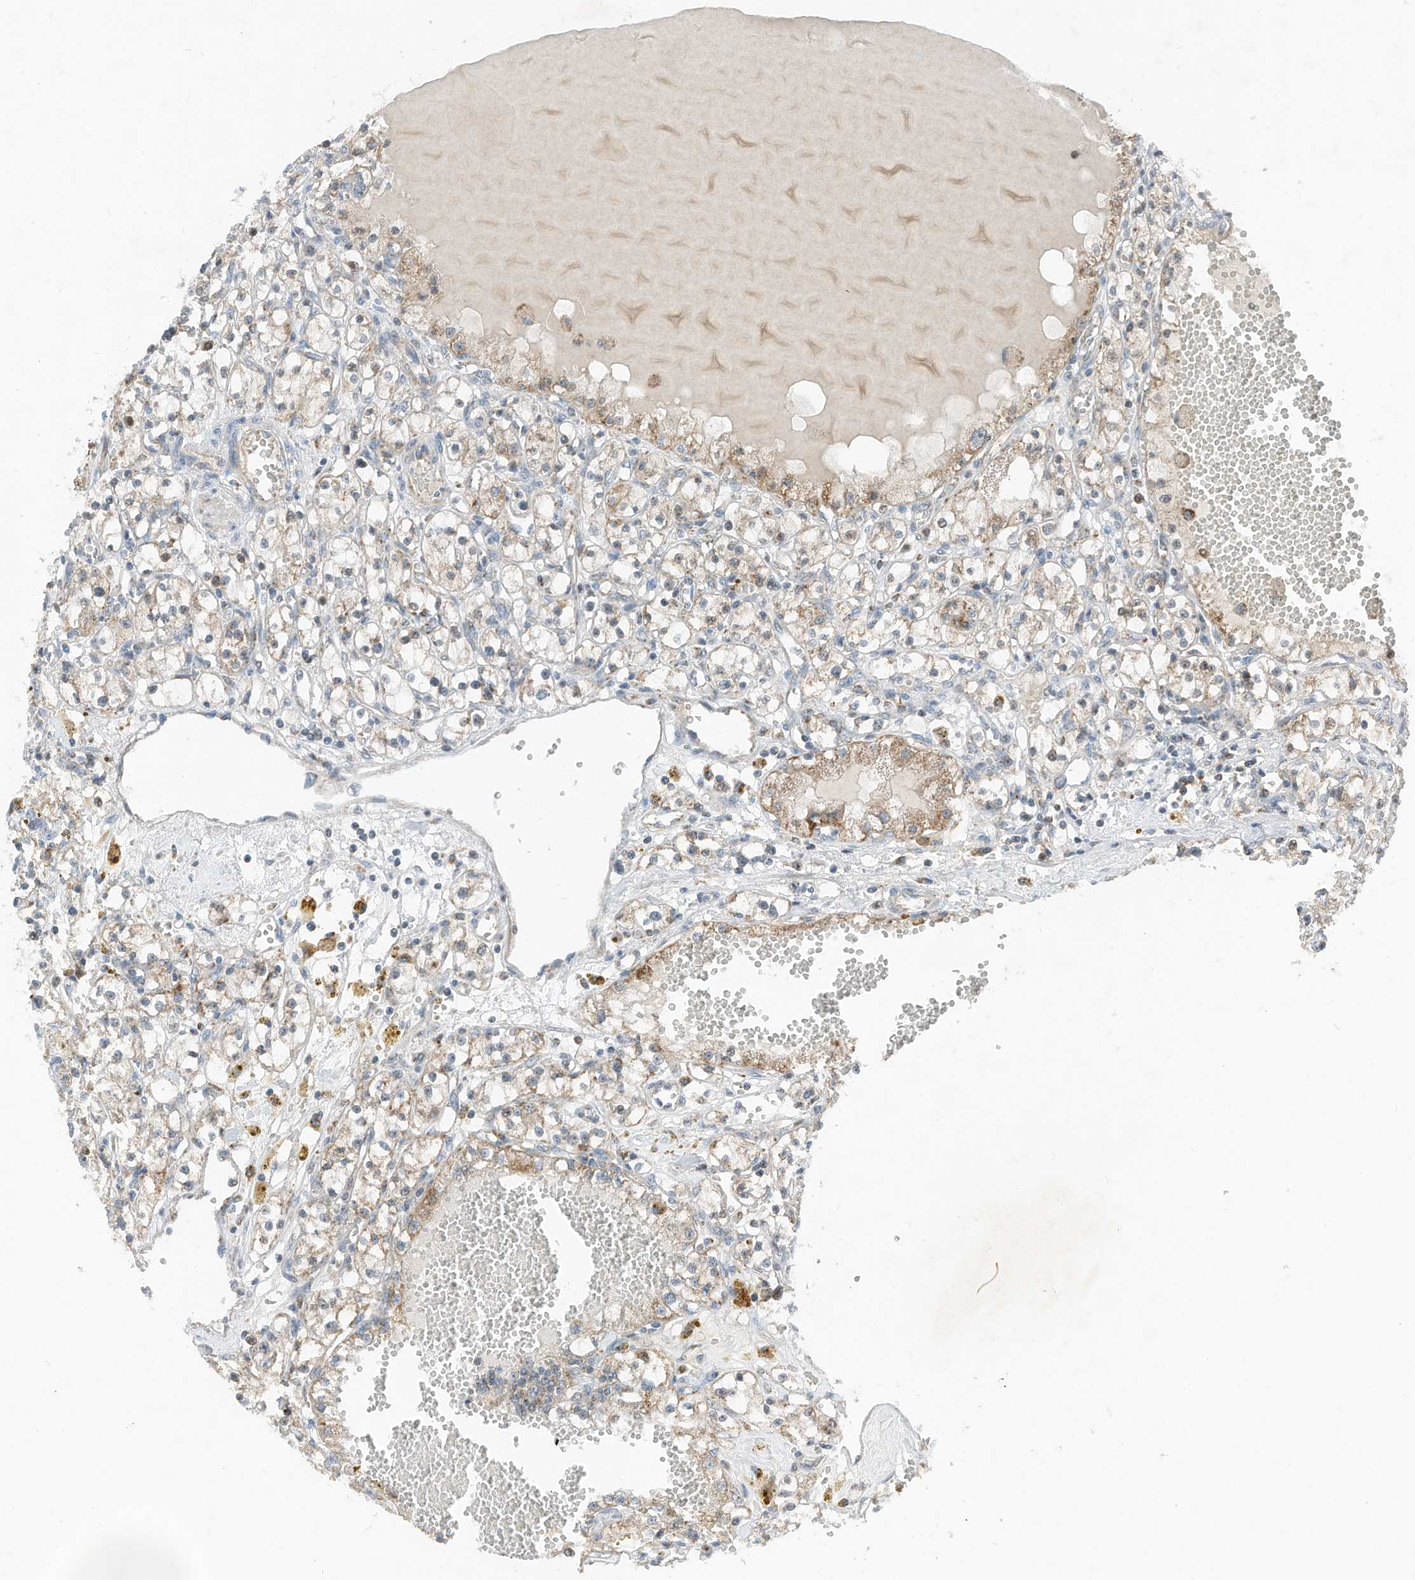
{"staining": {"intensity": "moderate", "quantity": "<25%", "location": "cytoplasmic/membranous"}, "tissue": "renal cancer", "cell_type": "Tumor cells", "image_type": "cancer", "snomed": [{"axis": "morphology", "description": "Adenocarcinoma, NOS"}, {"axis": "topography", "description": "Kidney"}], "caption": "Immunohistochemistry of human renal adenocarcinoma reveals low levels of moderate cytoplasmic/membranous expression in approximately <25% of tumor cells.", "gene": "RMND1", "patient": {"sex": "male", "age": 56}}